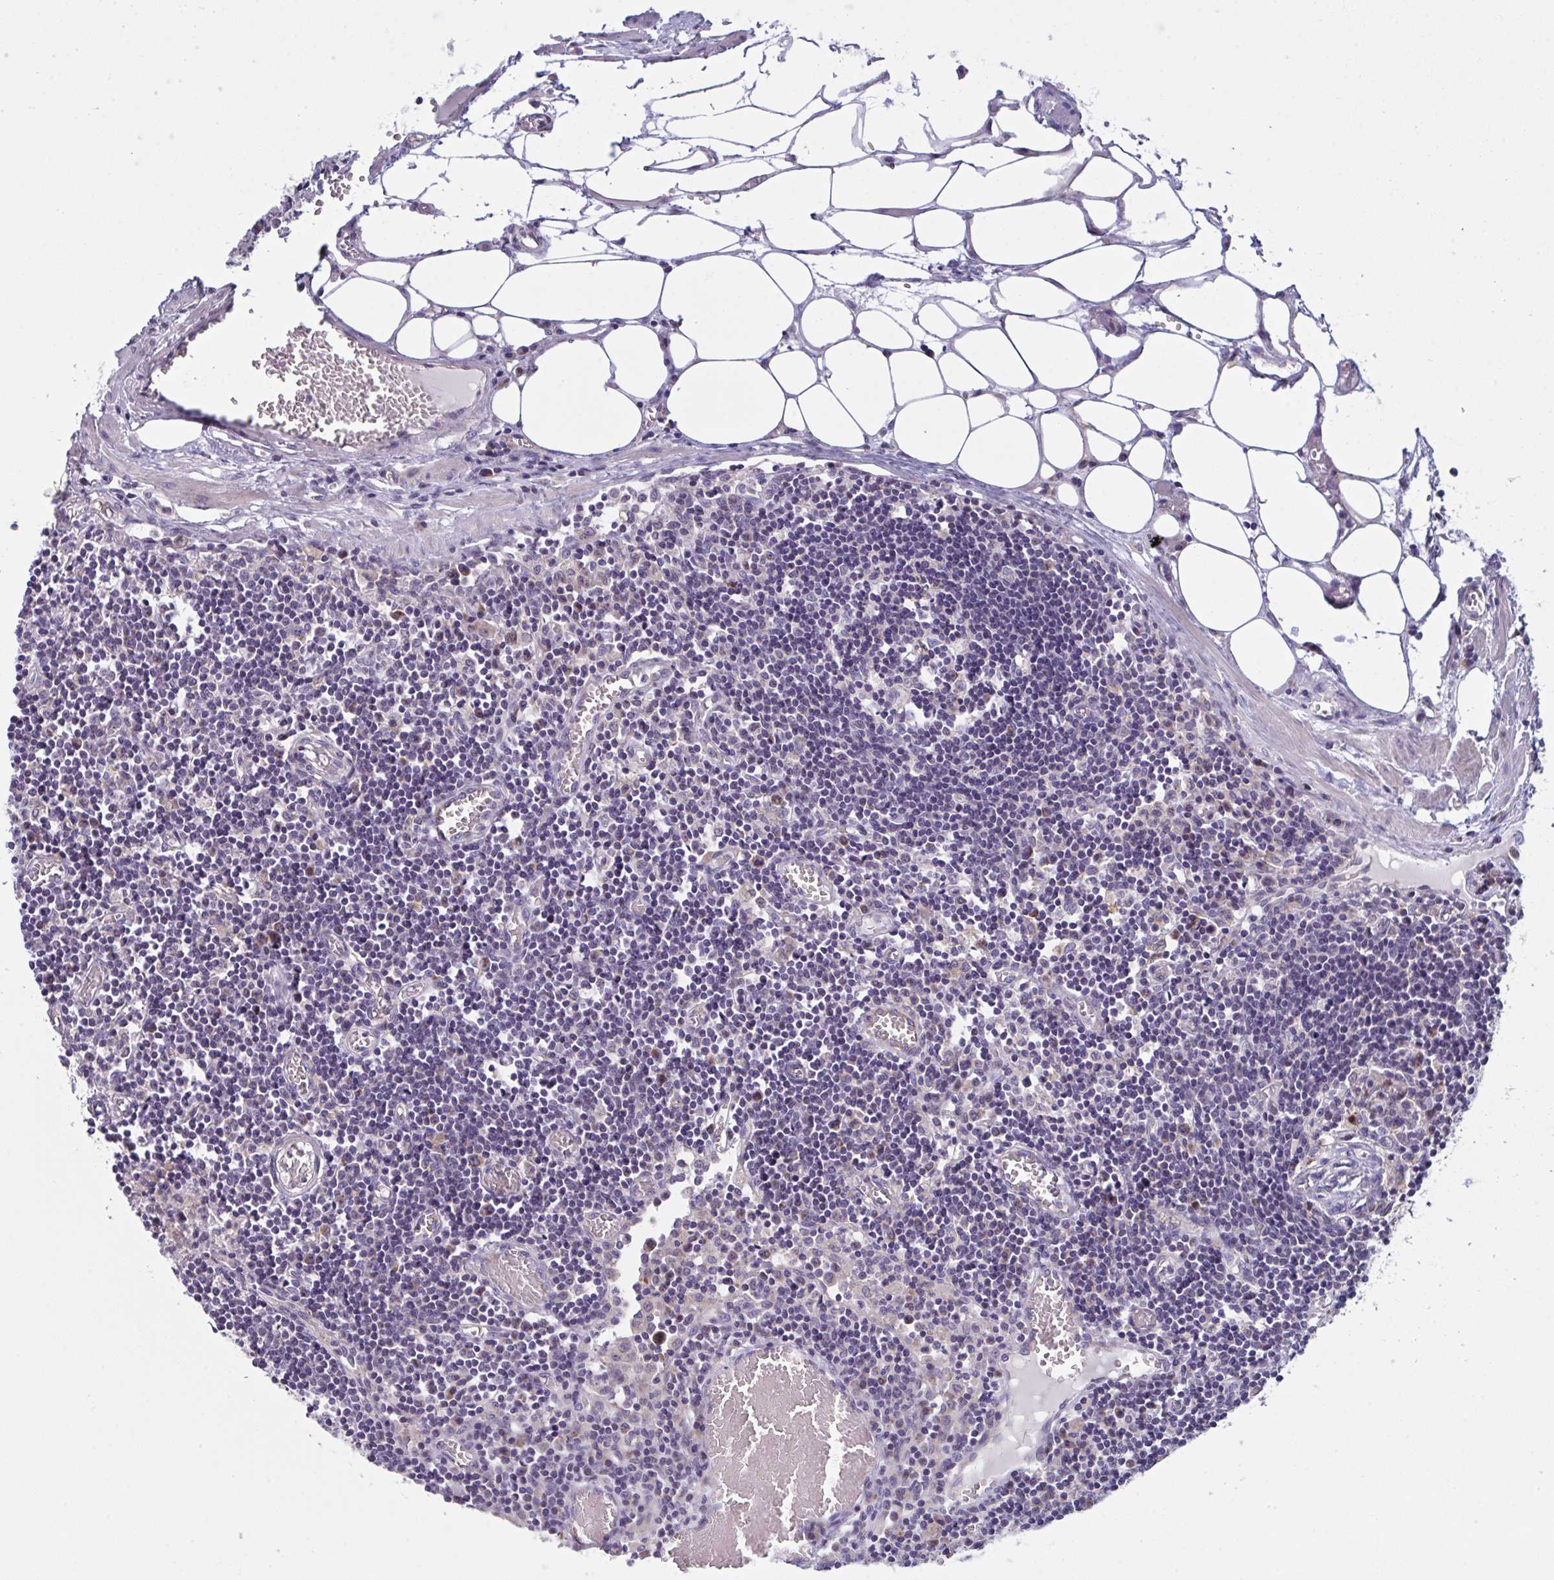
{"staining": {"intensity": "moderate", "quantity": "<25%", "location": "cytoplasmic/membranous"}, "tissue": "lymph node", "cell_type": "Germinal center cells", "image_type": "normal", "snomed": [{"axis": "morphology", "description": "Normal tissue, NOS"}, {"axis": "topography", "description": "Lymph node"}], "caption": "Moderate cytoplasmic/membranous protein positivity is appreciated in approximately <25% of germinal center cells in lymph node. (DAB IHC with brightfield microscopy, high magnification).", "gene": "MRPS2", "patient": {"sex": "male", "age": 66}}